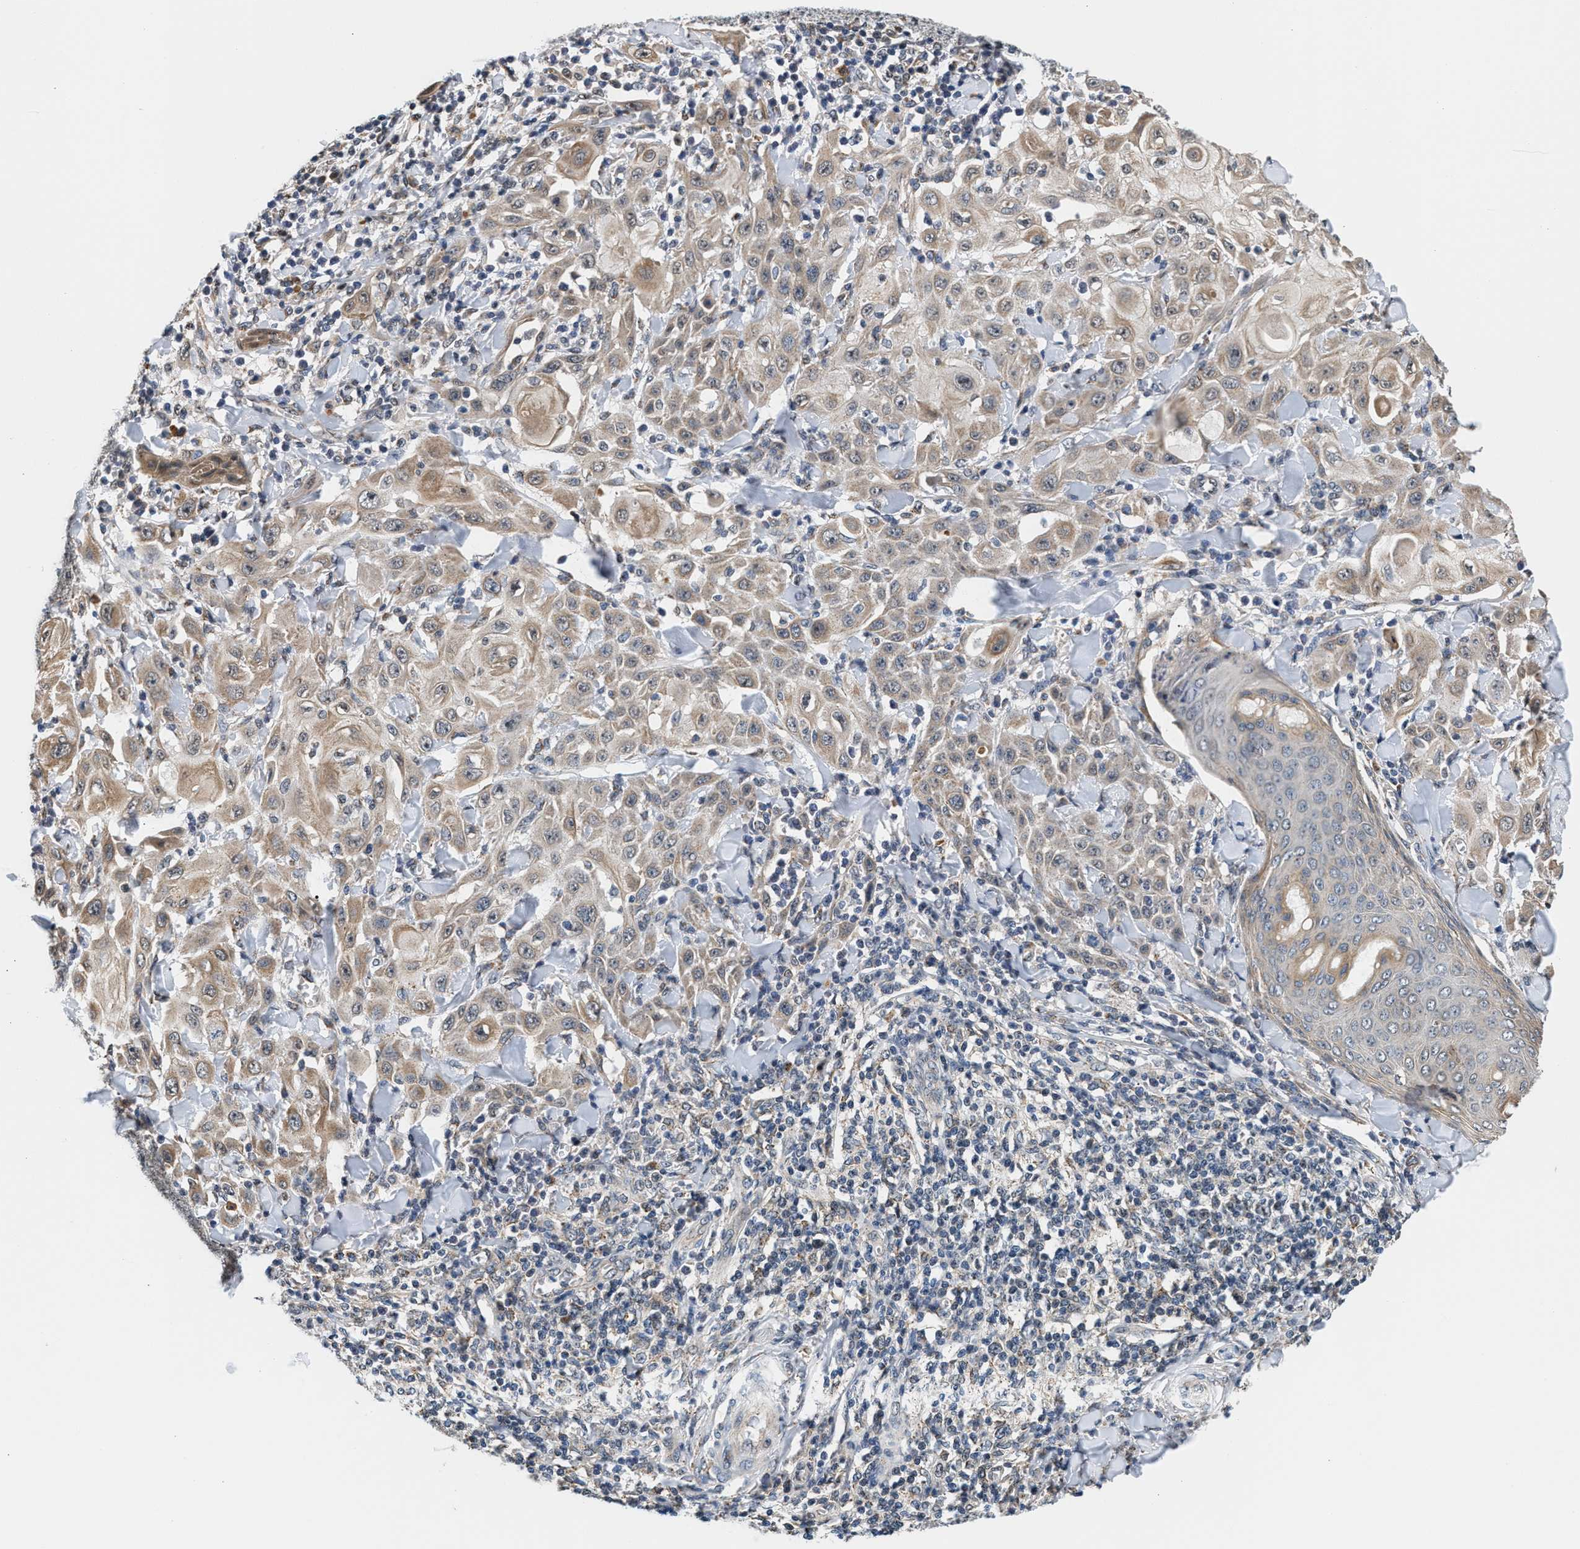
{"staining": {"intensity": "weak", "quantity": ">75%", "location": "cytoplasmic/membranous"}, "tissue": "skin cancer", "cell_type": "Tumor cells", "image_type": "cancer", "snomed": [{"axis": "morphology", "description": "Squamous cell carcinoma, NOS"}, {"axis": "topography", "description": "Skin"}], "caption": "Squamous cell carcinoma (skin) stained with immunohistochemistry shows weak cytoplasmic/membranous expression in approximately >75% of tumor cells. Ihc stains the protein in brown and the nuclei are stained blue.", "gene": "KCNMB2", "patient": {"sex": "male", "age": 24}}